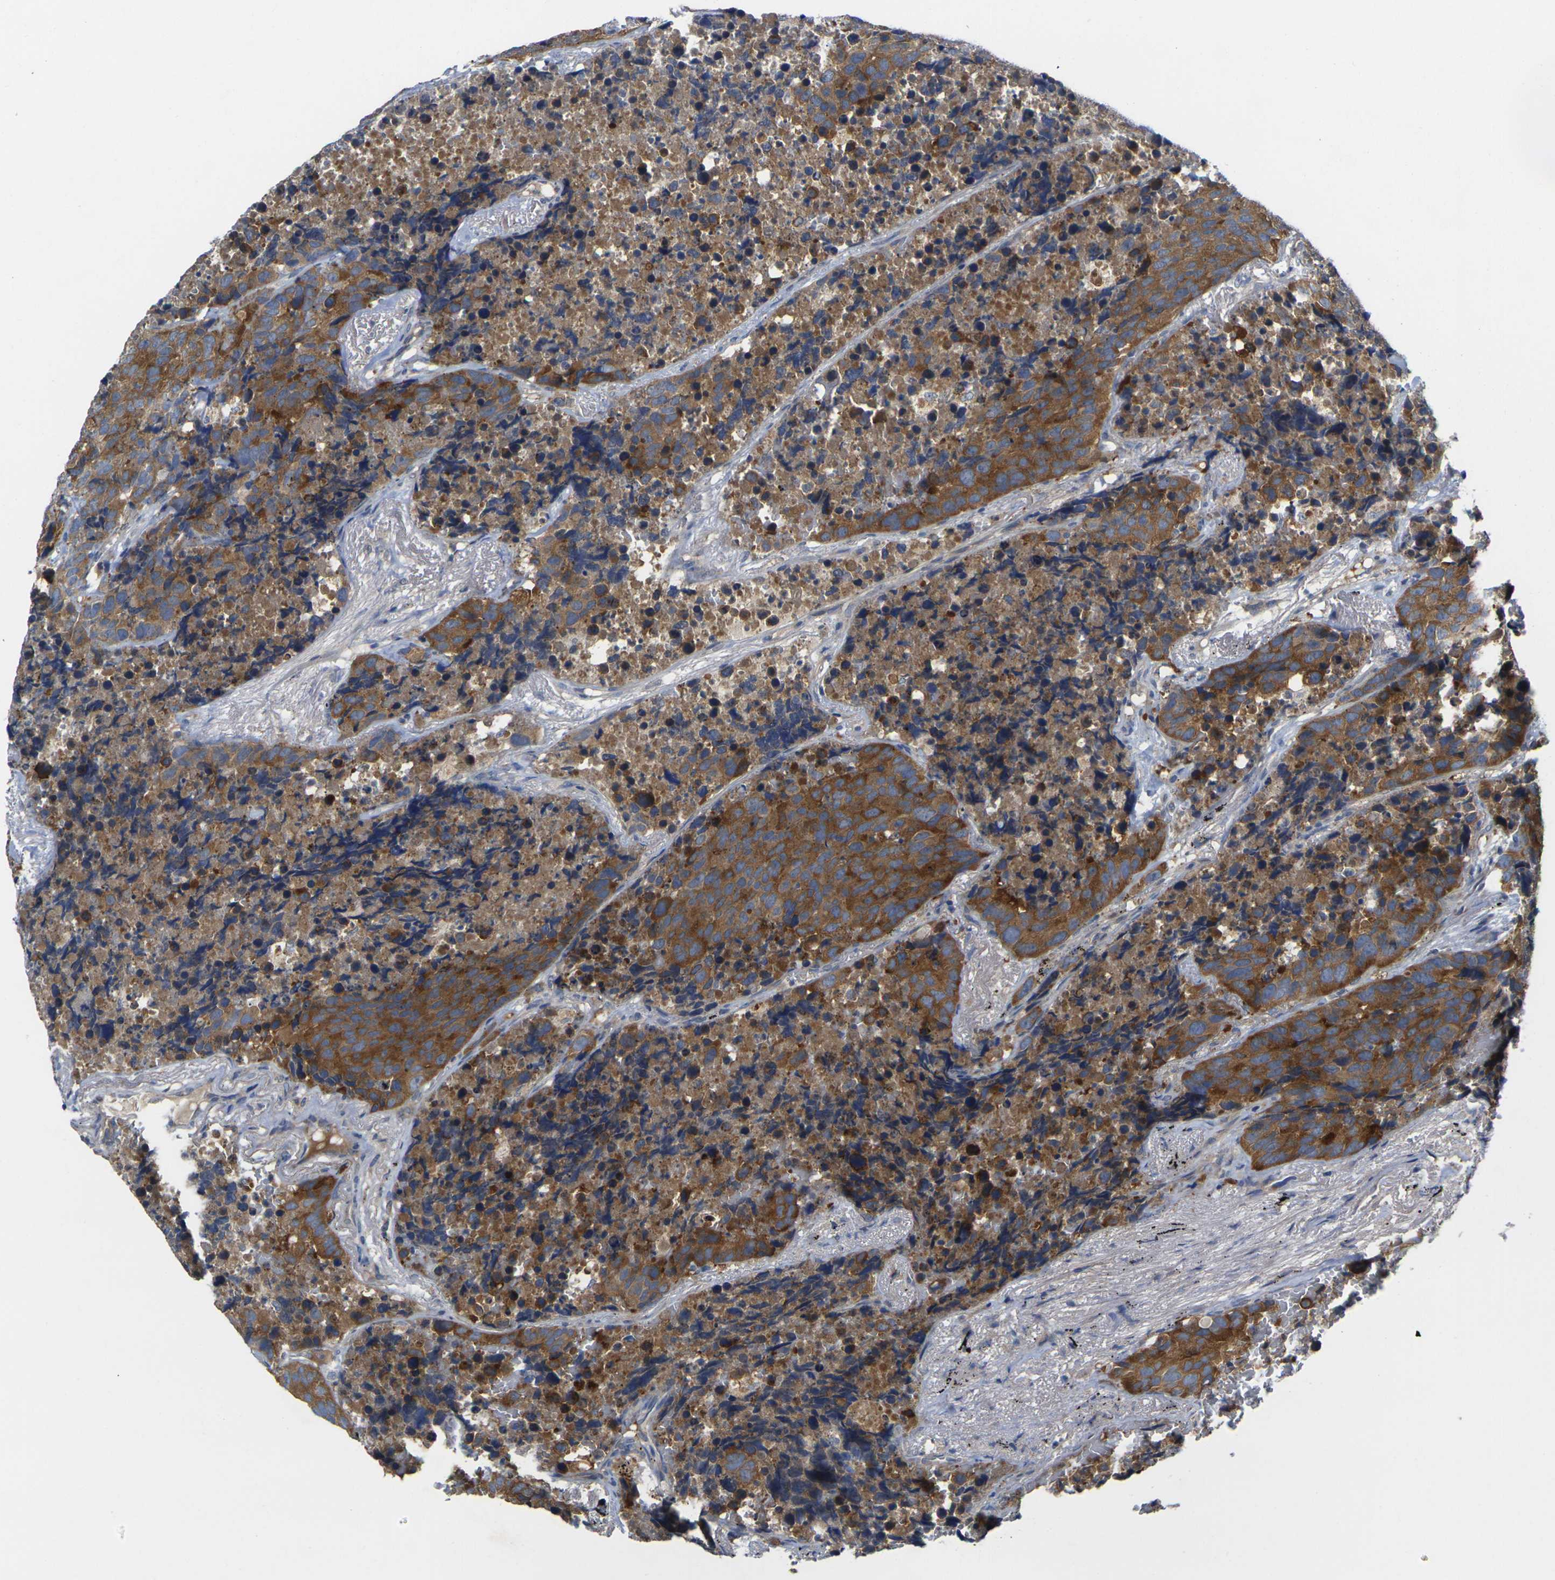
{"staining": {"intensity": "strong", "quantity": ">75%", "location": "cytoplasmic/membranous"}, "tissue": "carcinoid", "cell_type": "Tumor cells", "image_type": "cancer", "snomed": [{"axis": "morphology", "description": "Carcinoid, malignant, NOS"}, {"axis": "topography", "description": "Lung"}], "caption": "Immunohistochemical staining of carcinoid (malignant) shows strong cytoplasmic/membranous protein staining in approximately >75% of tumor cells. Ihc stains the protein of interest in brown and the nuclei are stained blue.", "gene": "GNA12", "patient": {"sex": "male", "age": 60}}